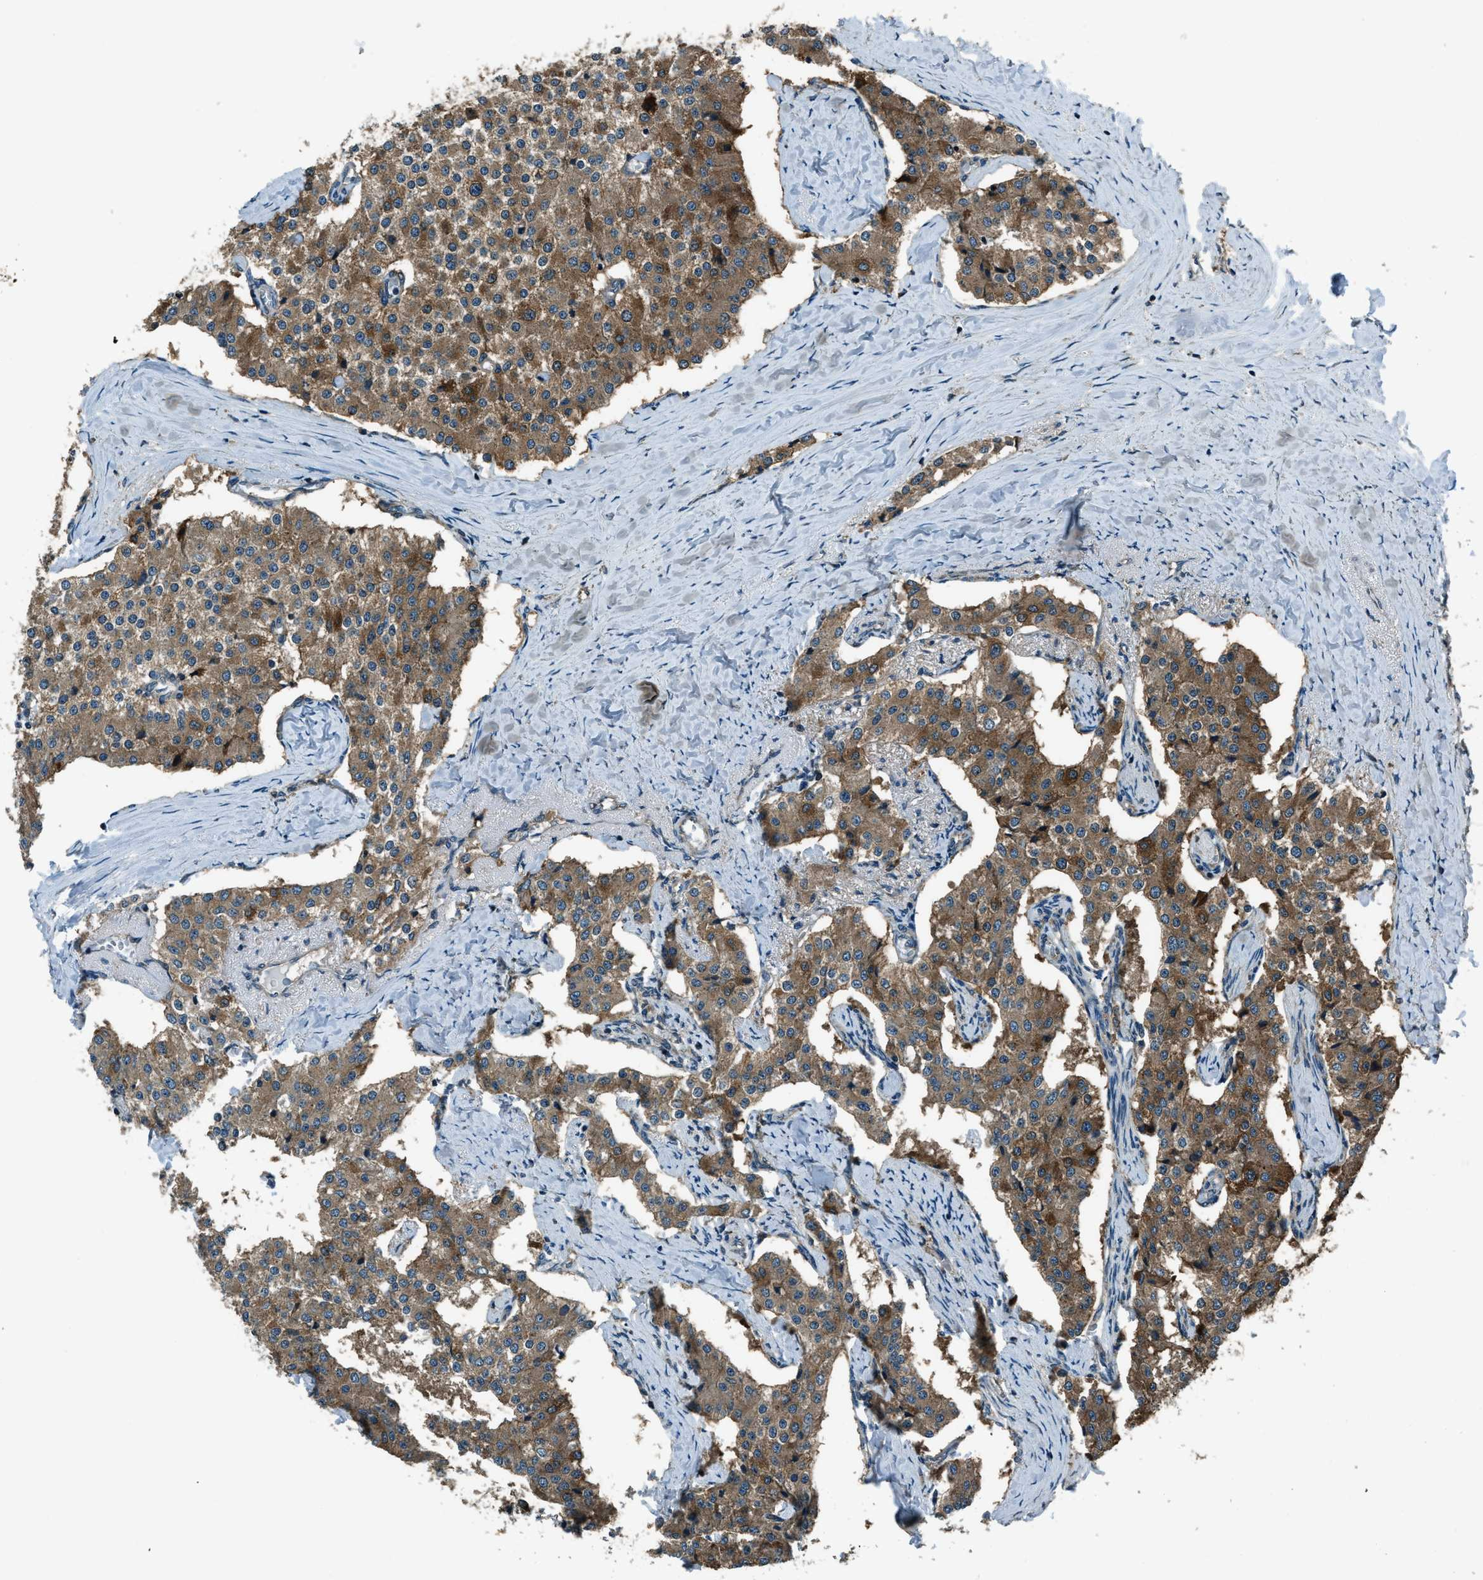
{"staining": {"intensity": "moderate", "quantity": ">75%", "location": "cytoplasmic/membranous"}, "tissue": "carcinoid", "cell_type": "Tumor cells", "image_type": "cancer", "snomed": [{"axis": "morphology", "description": "Carcinoid, malignant, NOS"}, {"axis": "topography", "description": "Colon"}], "caption": "Tumor cells demonstrate medium levels of moderate cytoplasmic/membranous staining in approximately >75% of cells in human carcinoid (malignant).", "gene": "TRIM4", "patient": {"sex": "female", "age": 52}}